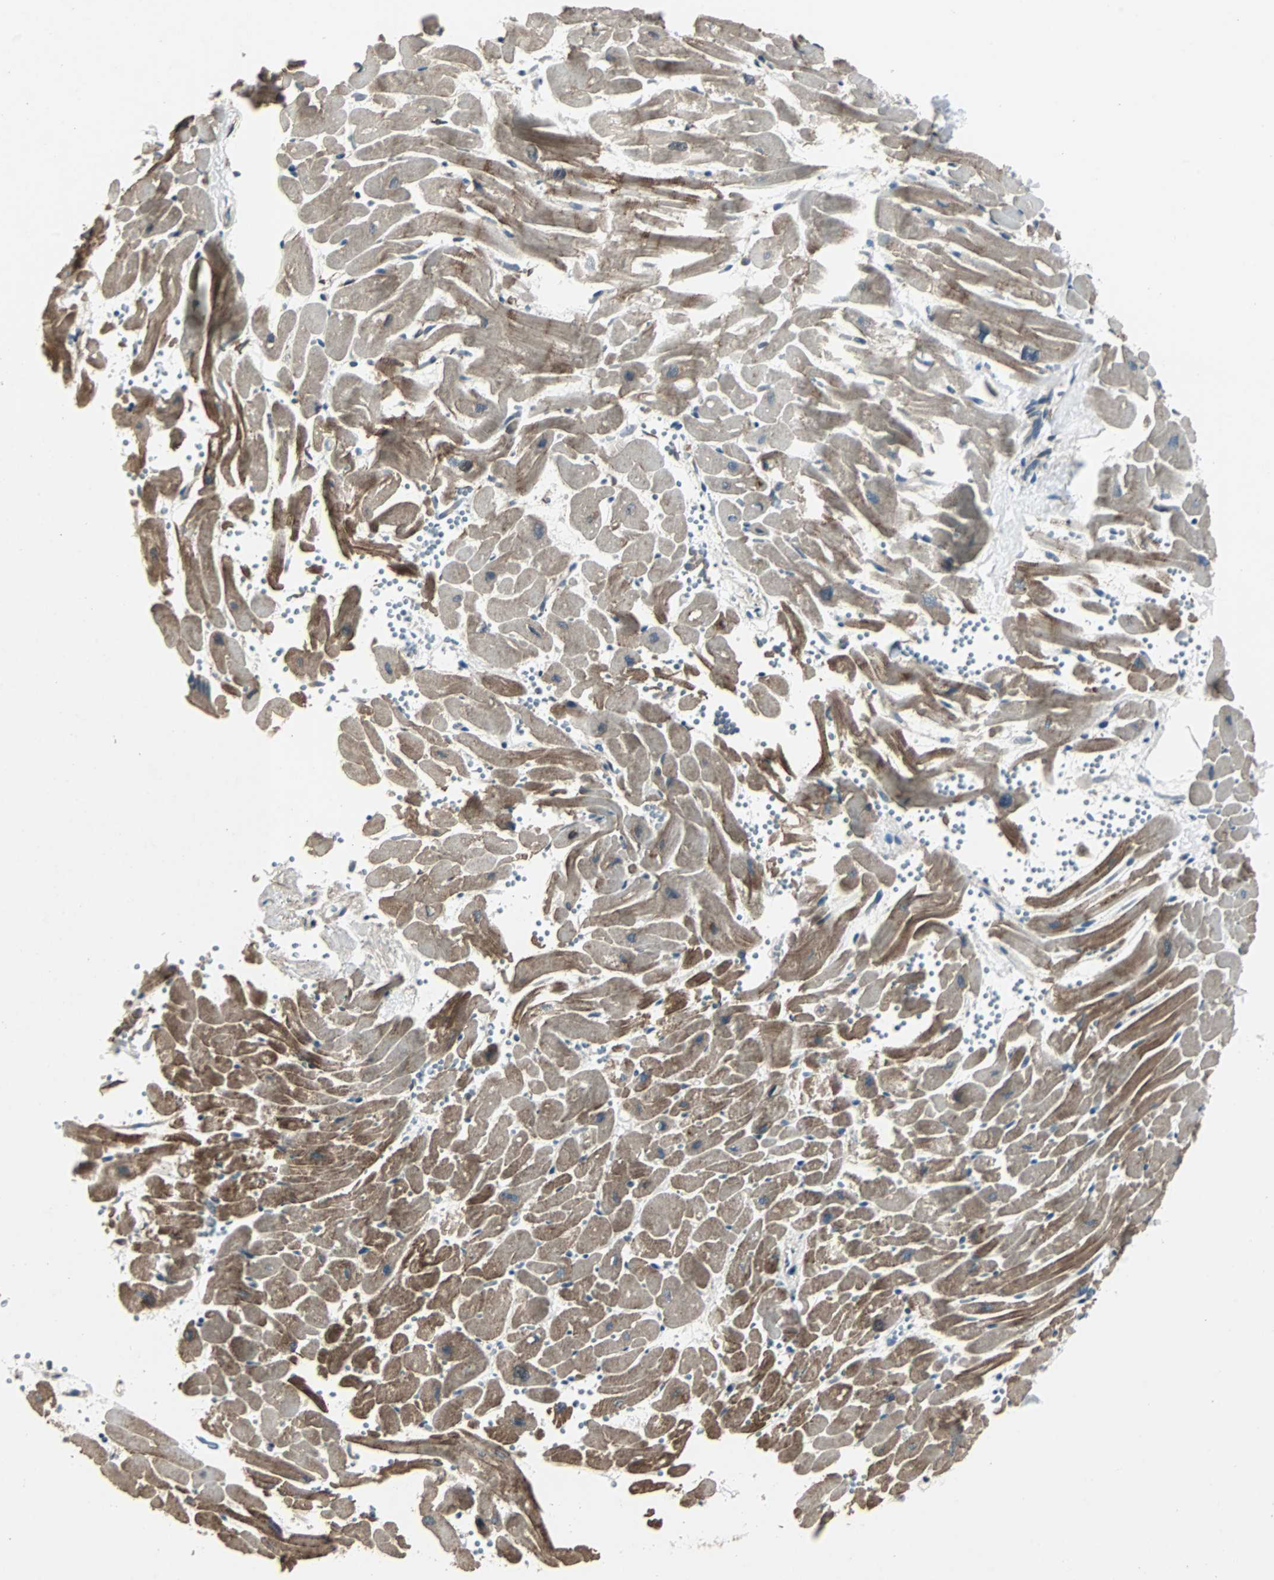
{"staining": {"intensity": "moderate", "quantity": ">75%", "location": "cytoplasmic/membranous"}, "tissue": "heart muscle", "cell_type": "Cardiomyocytes", "image_type": "normal", "snomed": [{"axis": "morphology", "description": "Normal tissue, NOS"}, {"axis": "topography", "description": "Heart"}], "caption": "Moderate cytoplasmic/membranous positivity is appreciated in about >75% of cardiomyocytes in normal heart muscle.", "gene": "CHP1", "patient": {"sex": "female", "age": 19}}